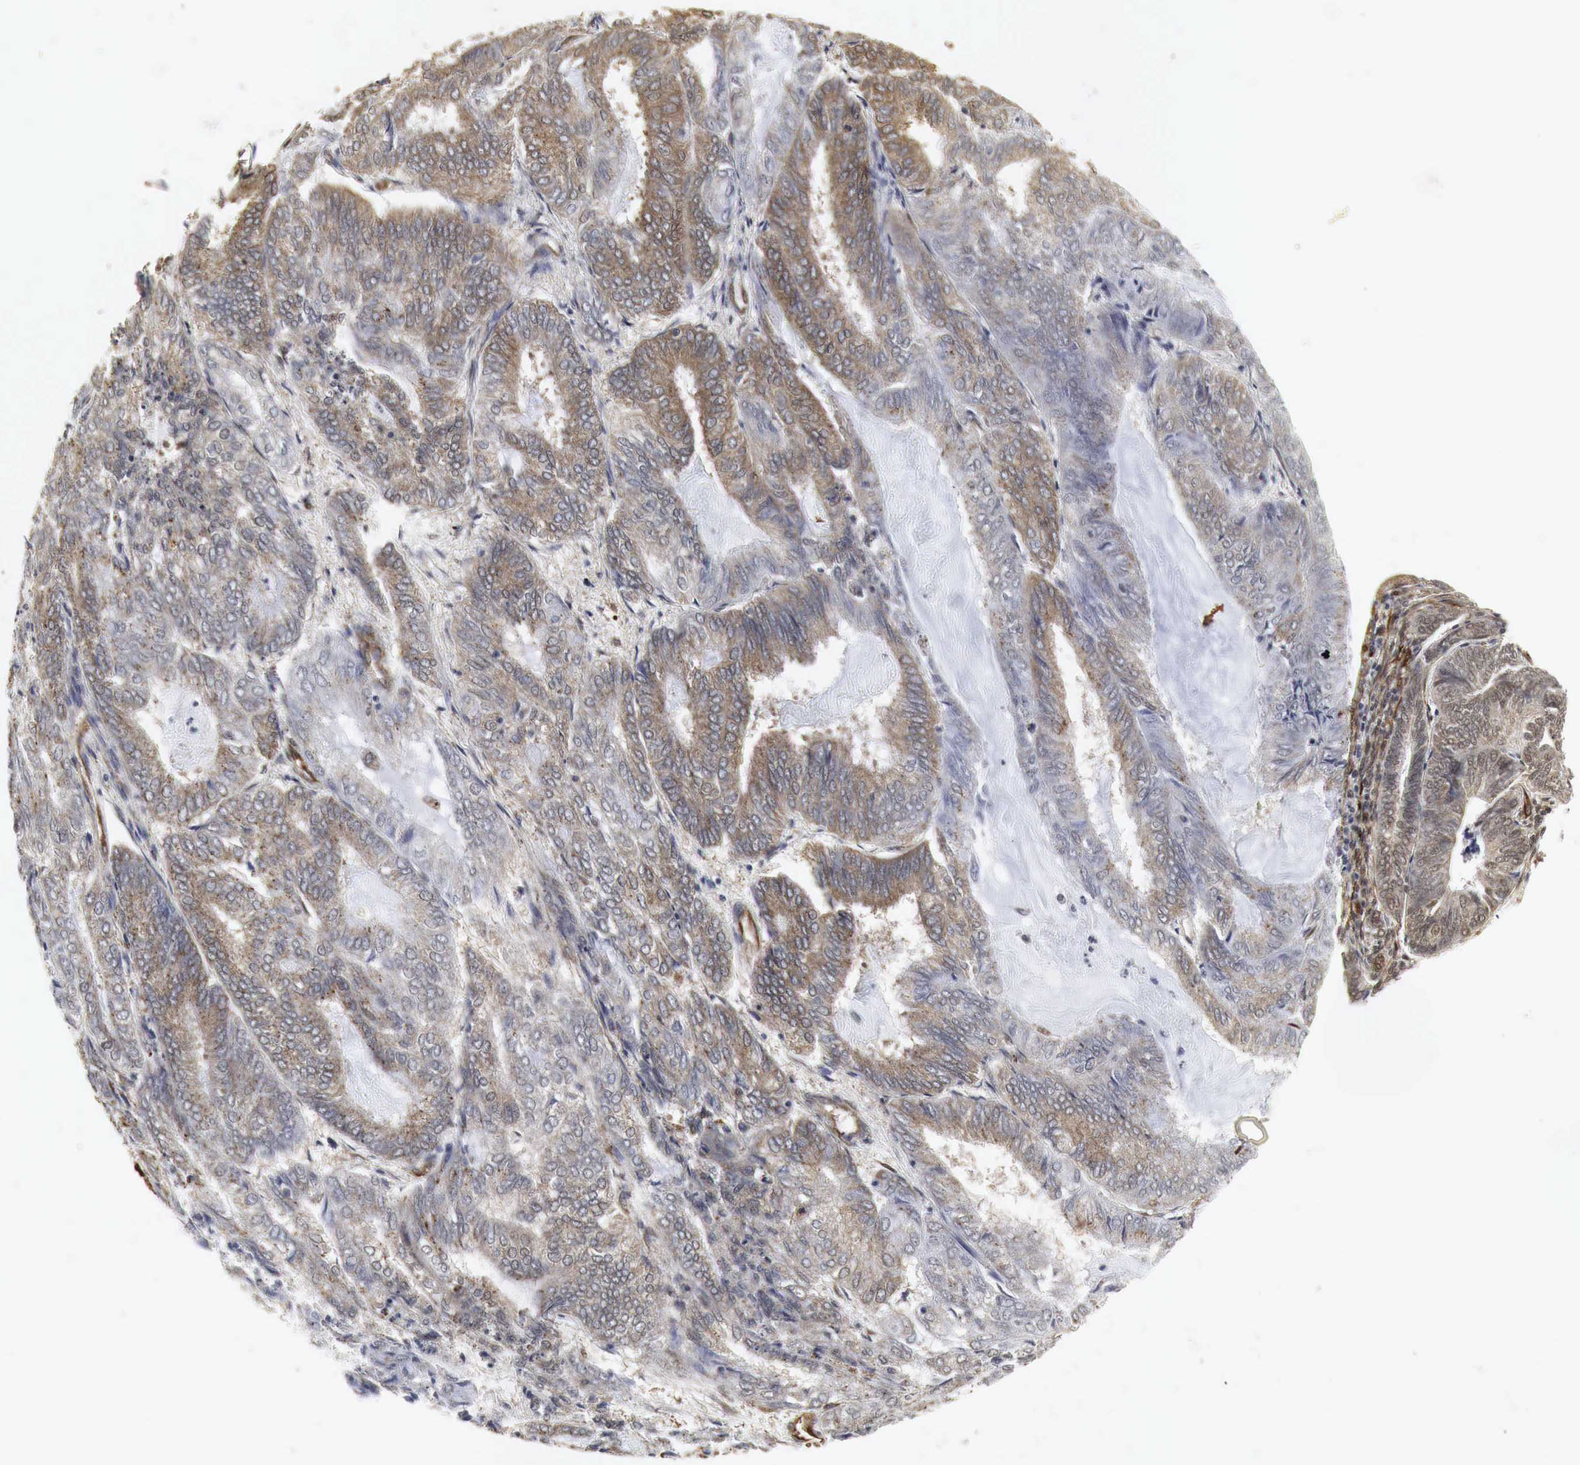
{"staining": {"intensity": "moderate", "quantity": ">75%", "location": "cytoplasmic/membranous"}, "tissue": "endometrial cancer", "cell_type": "Tumor cells", "image_type": "cancer", "snomed": [{"axis": "morphology", "description": "Adenocarcinoma, NOS"}, {"axis": "topography", "description": "Endometrium"}], "caption": "Adenocarcinoma (endometrial) stained with DAB immunohistochemistry (IHC) shows medium levels of moderate cytoplasmic/membranous positivity in about >75% of tumor cells.", "gene": "SPIN1", "patient": {"sex": "female", "age": 59}}